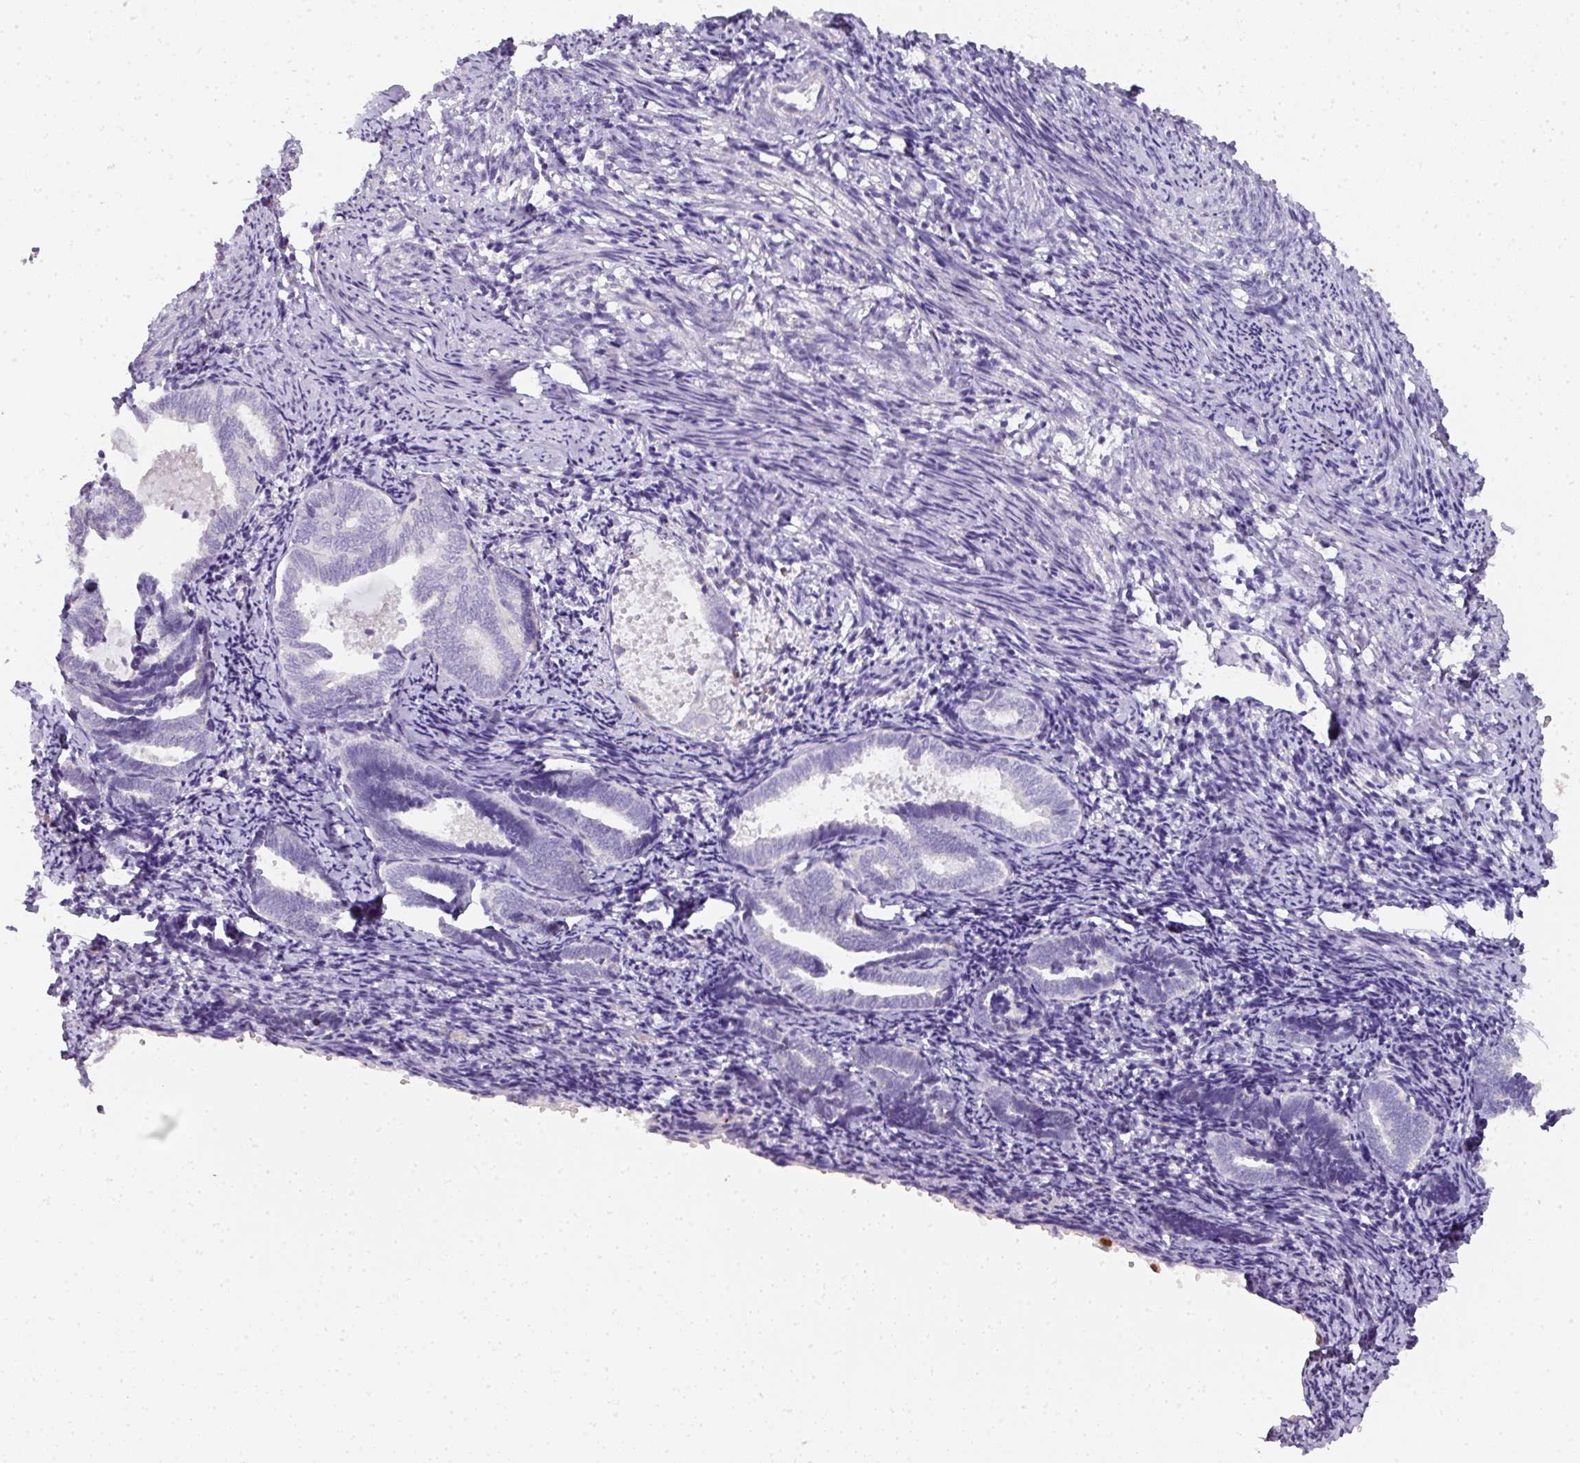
{"staining": {"intensity": "negative", "quantity": "none", "location": "none"}, "tissue": "endometrium", "cell_type": "Cells in endometrial stroma", "image_type": "normal", "snomed": [{"axis": "morphology", "description": "Normal tissue, NOS"}, {"axis": "topography", "description": "Endometrium"}], "caption": "Cells in endometrial stroma show no significant protein staining in benign endometrium.", "gene": "HHEX", "patient": {"sex": "female", "age": 54}}